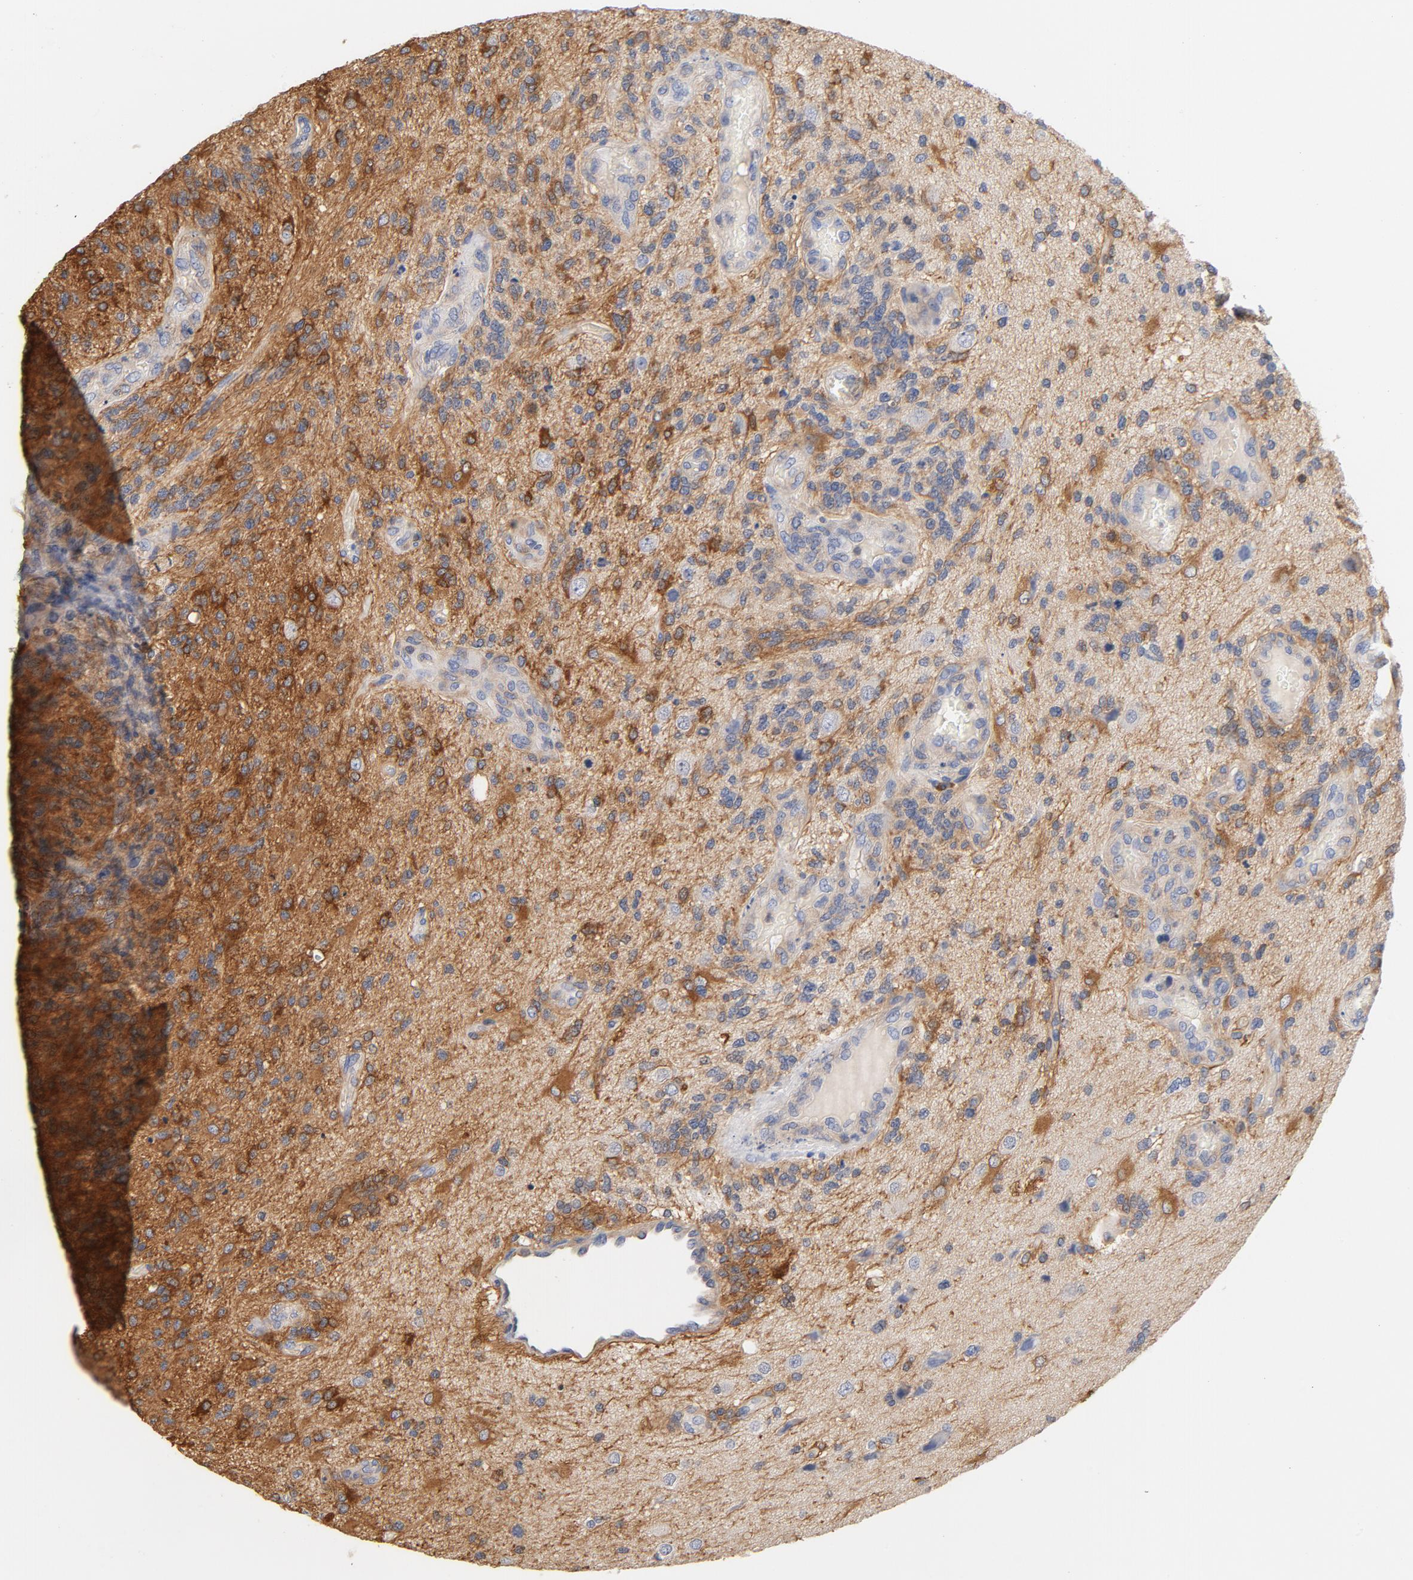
{"staining": {"intensity": "moderate", "quantity": "25%-75%", "location": "cytoplasmic/membranous"}, "tissue": "glioma", "cell_type": "Tumor cells", "image_type": "cancer", "snomed": [{"axis": "morphology", "description": "Normal tissue, NOS"}, {"axis": "morphology", "description": "Glioma, malignant, High grade"}, {"axis": "topography", "description": "Cerebral cortex"}], "caption": "Immunohistochemistry staining of malignant high-grade glioma, which displays medium levels of moderate cytoplasmic/membranous positivity in about 25%-75% of tumor cells indicating moderate cytoplasmic/membranous protein expression. The staining was performed using DAB (3,3'-diaminobenzidine) (brown) for protein detection and nuclei were counterstained in hematoxylin (blue).", "gene": "EZR", "patient": {"sex": "male", "age": 75}}